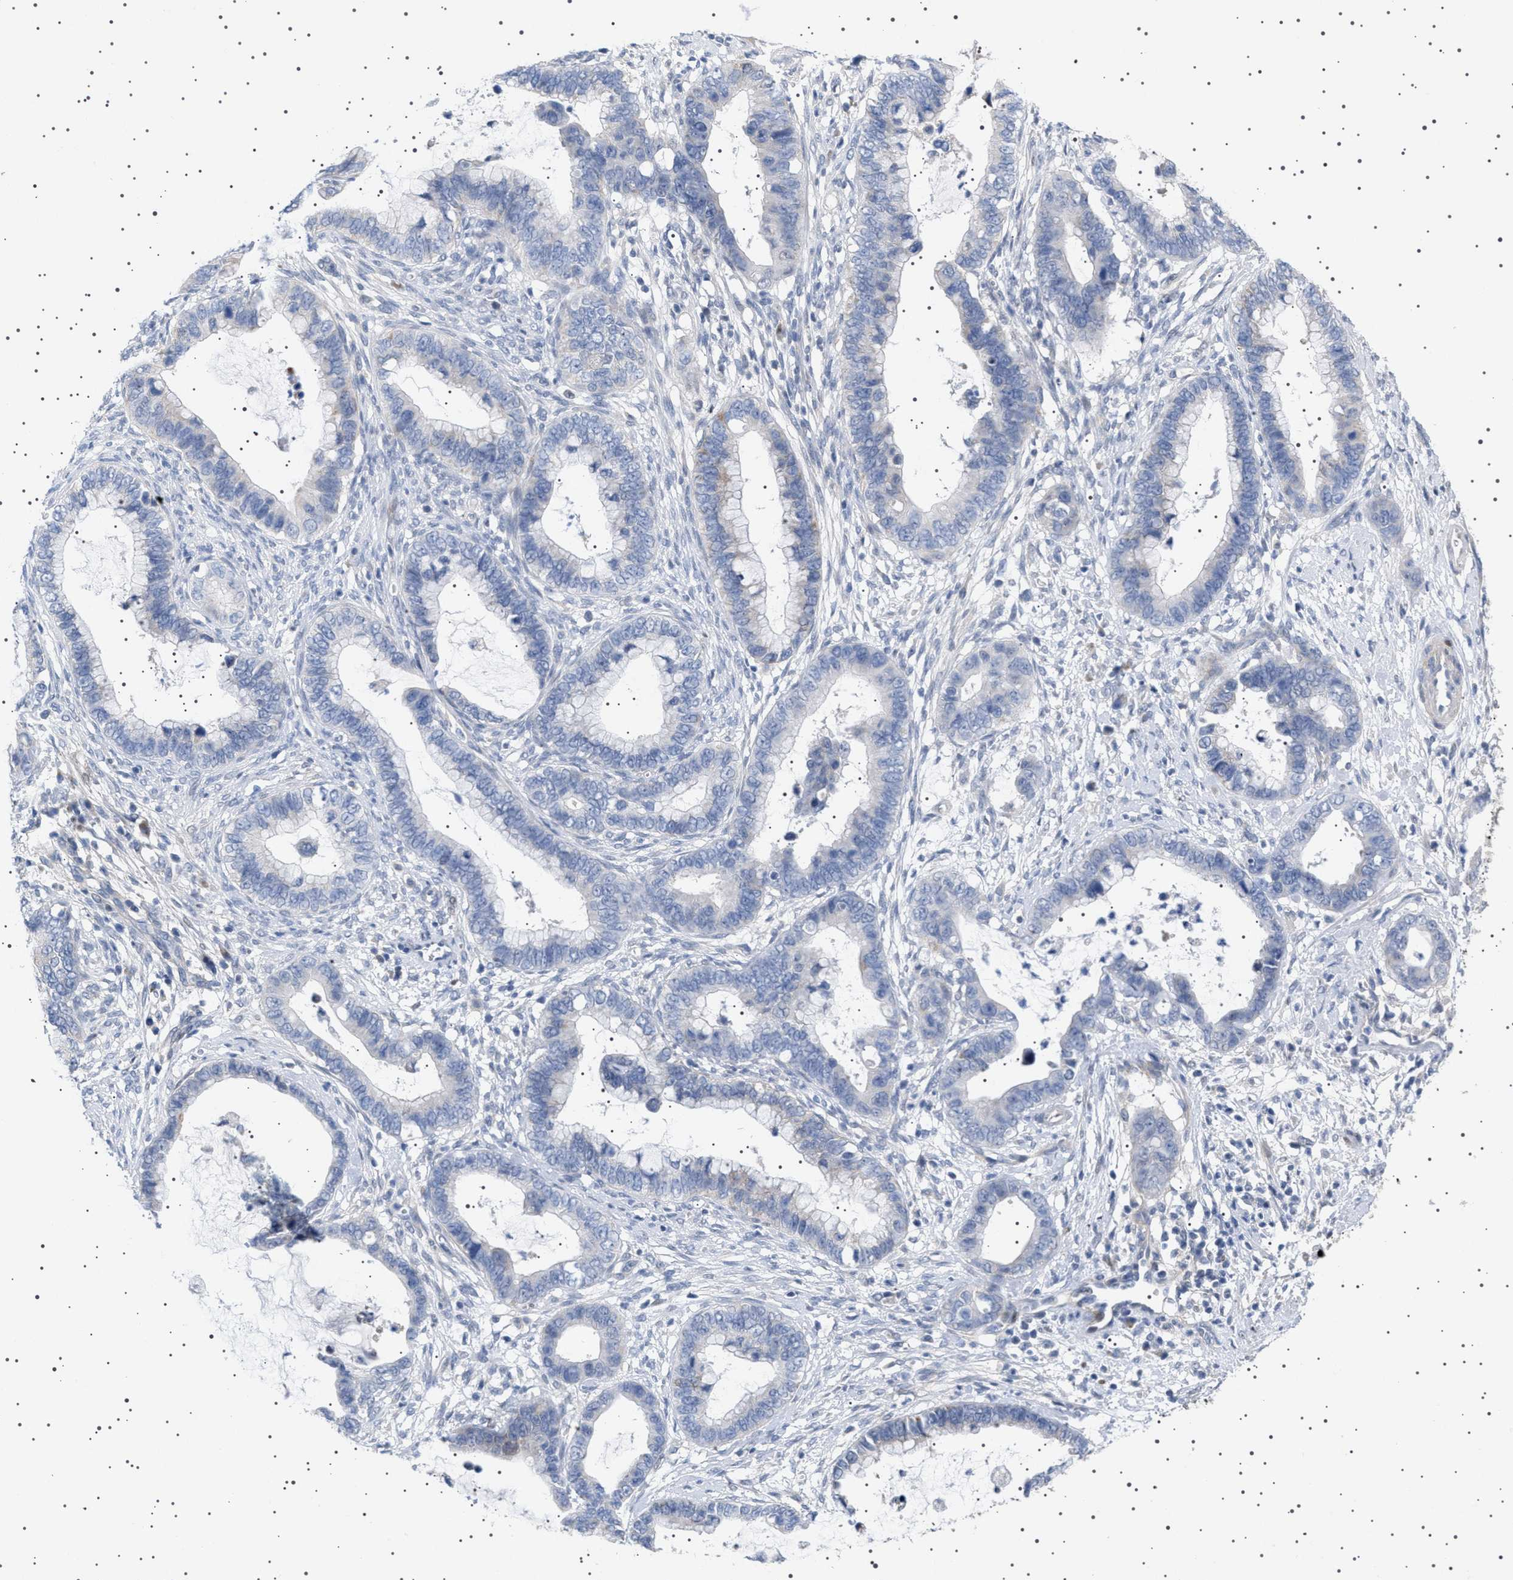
{"staining": {"intensity": "negative", "quantity": "none", "location": "none"}, "tissue": "cervical cancer", "cell_type": "Tumor cells", "image_type": "cancer", "snomed": [{"axis": "morphology", "description": "Adenocarcinoma, NOS"}, {"axis": "topography", "description": "Cervix"}], "caption": "Tumor cells are negative for protein expression in human cervical cancer (adenocarcinoma).", "gene": "HTR1A", "patient": {"sex": "female", "age": 44}}